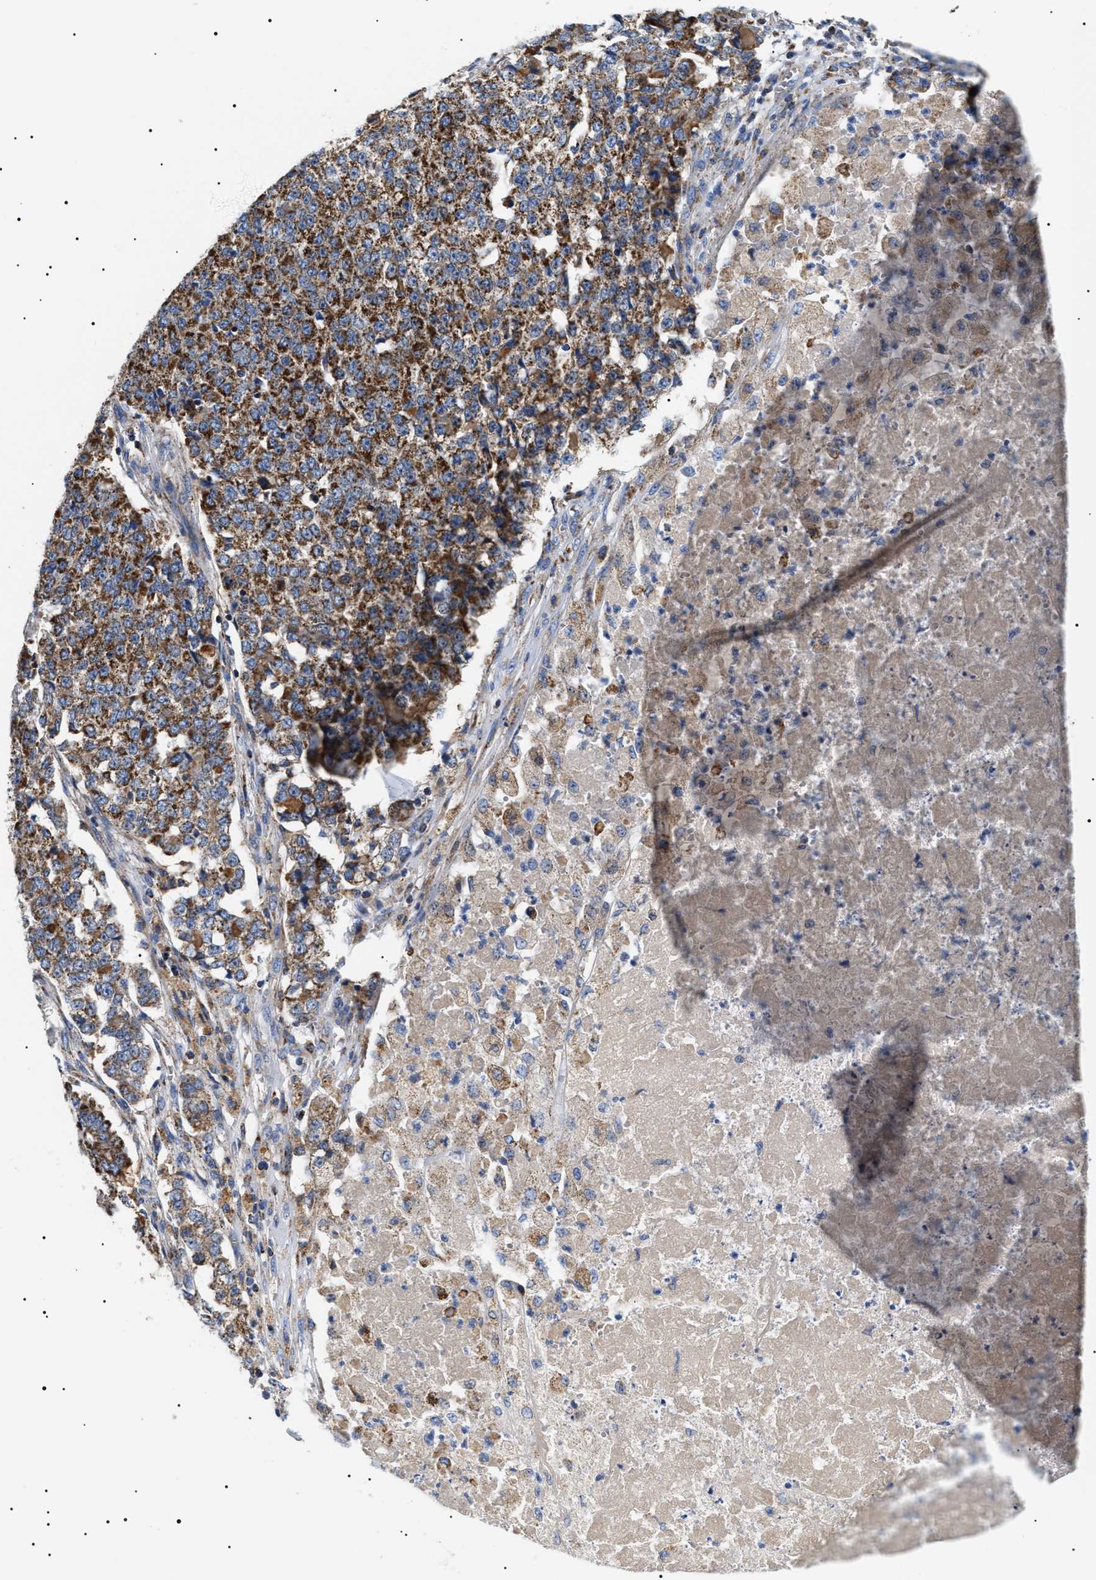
{"staining": {"intensity": "strong", "quantity": ">75%", "location": "cytoplasmic/membranous"}, "tissue": "pancreatic cancer", "cell_type": "Tumor cells", "image_type": "cancer", "snomed": [{"axis": "morphology", "description": "Adenocarcinoma, NOS"}, {"axis": "topography", "description": "Pancreas"}], "caption": "This is a micrograph of immunohistochemistry (IHC) staining of pancreatic adenocarcinoma, which shows strong staining in the cytoplasmic/membranous of tumor cells.", "gene": "OXSM", "patient": {"sex": "male", "age": 50}}